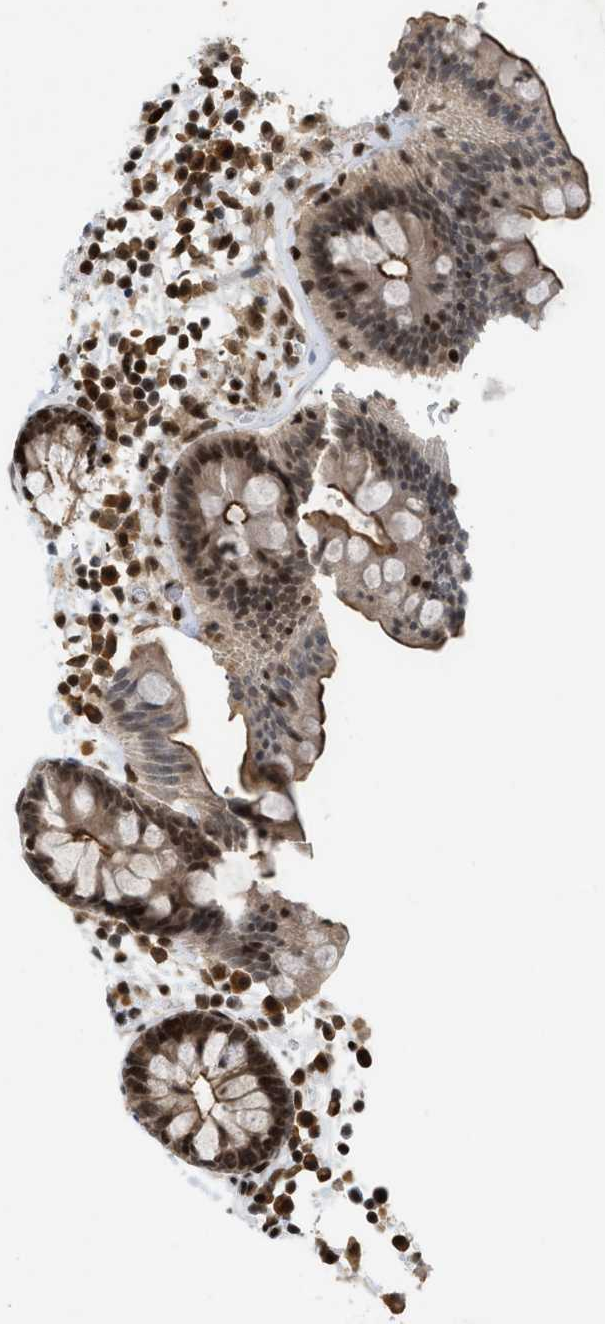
{"staining": {"intensity": "strong", "quantity": ">75%", "location": "nuclear"}, "tissue": "colon", "cell_type": "Endothelial cells", "image_type": "normal", "snomed": [{"axis": "morphology", "description": "Normal tissue, NOS"}, {"axis": "topography", "description": "Colon"}], "caption": "DAB (3,3'-diaminobenzidine) immunohistochemical staining of normal colon exhibits strong nuclear protein staining in approximately >75% of endothelial cells.", "gene": "ZNF22", "patient": {"sex": "female", "age": 80}}